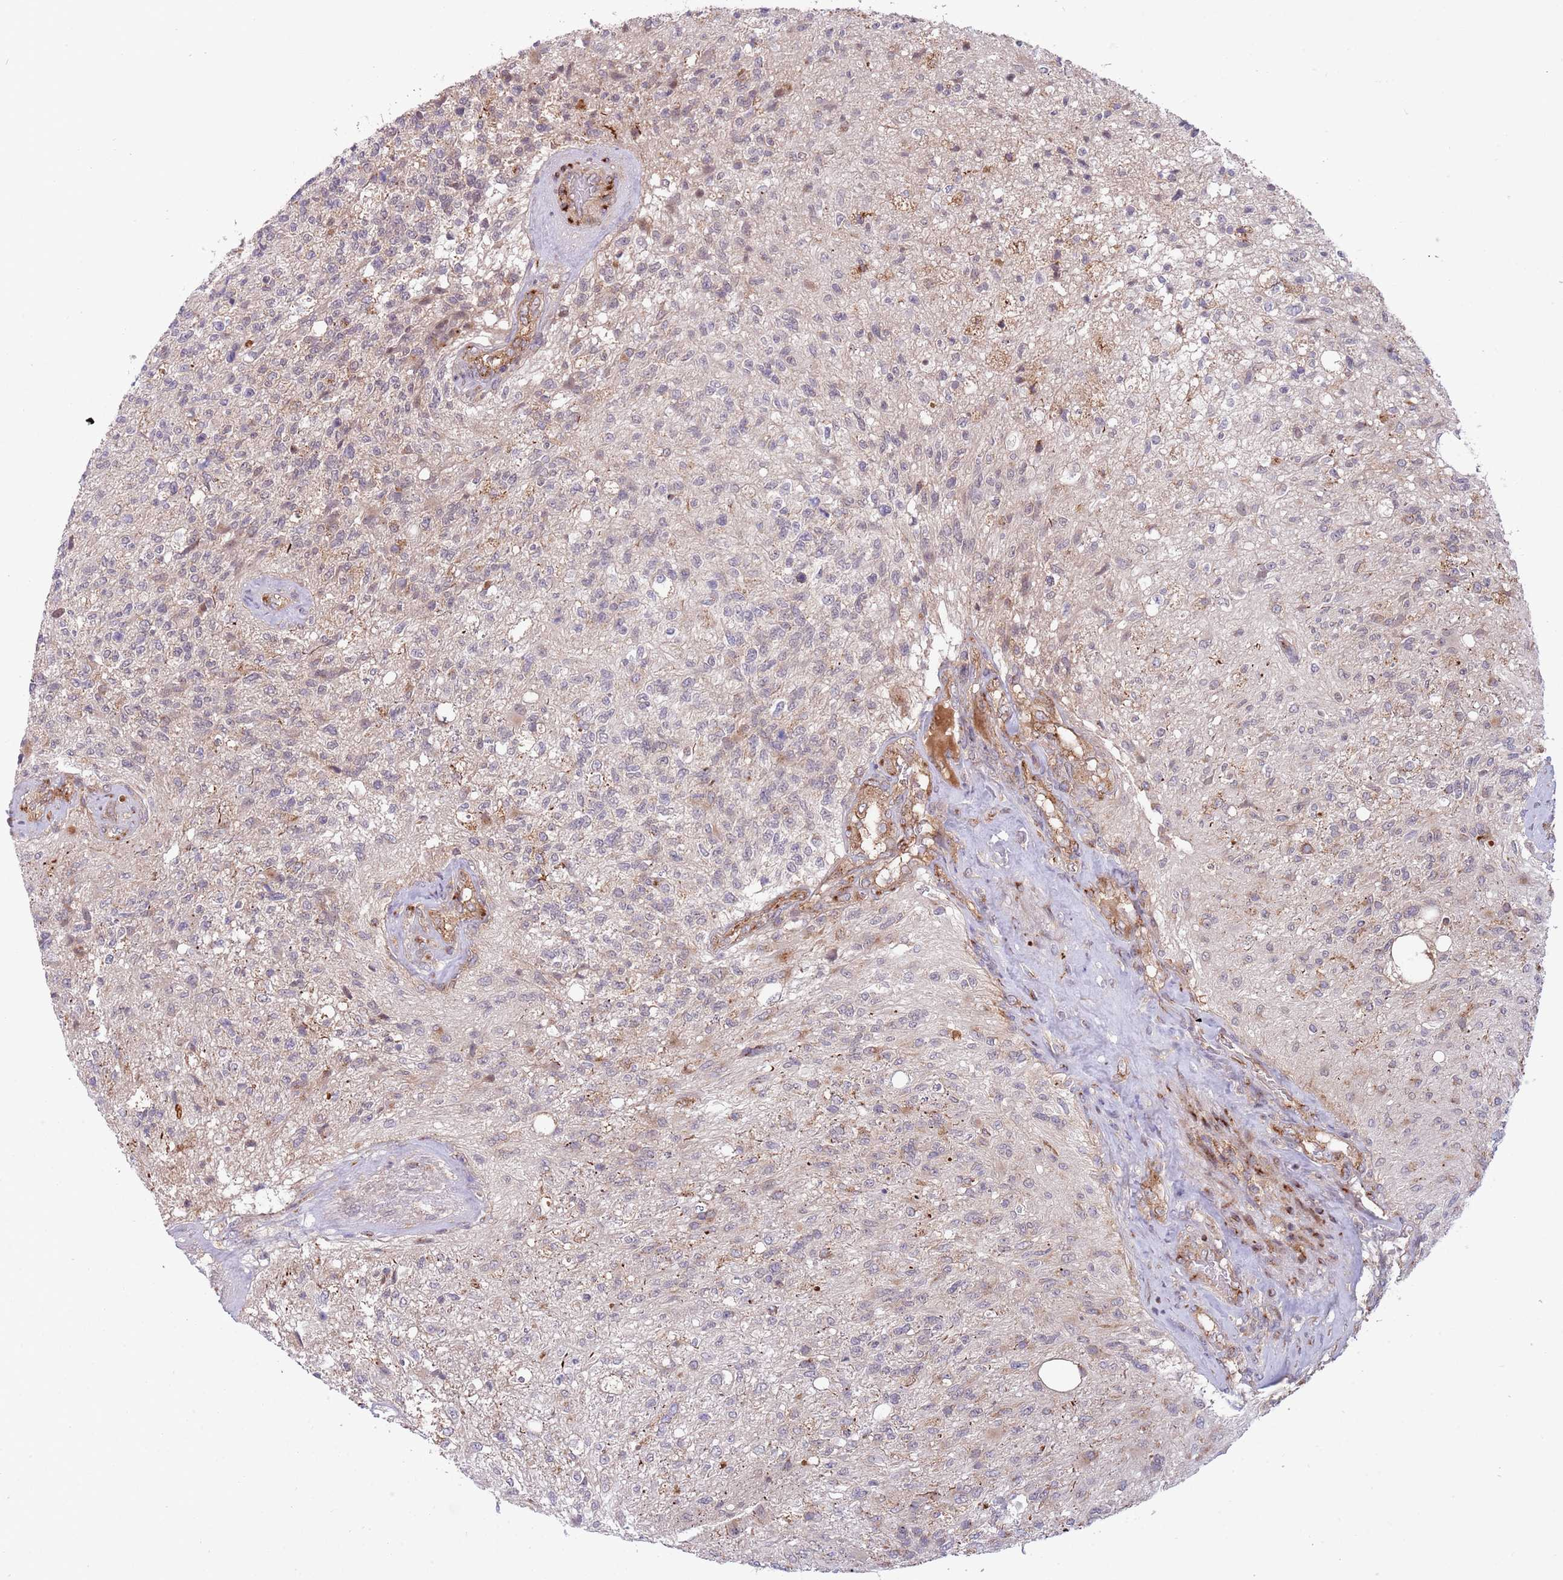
{"staining": {"intensity": "negative", "quantity": "none", "location": "none"}, "tissue": "glioma", "cell_type": "Tumor cells", "image_type": "cancer", "snomed": [{"axis": "morphology", "description": "Glioma, malignant, High grade"}, {"axis": "topography", "description": "Brain"}], "caption": "Tumor cells are negative for brown protein staining in glioma.", "gene": "BTBD7", "patient": {"sex": "male", "age": 56}}